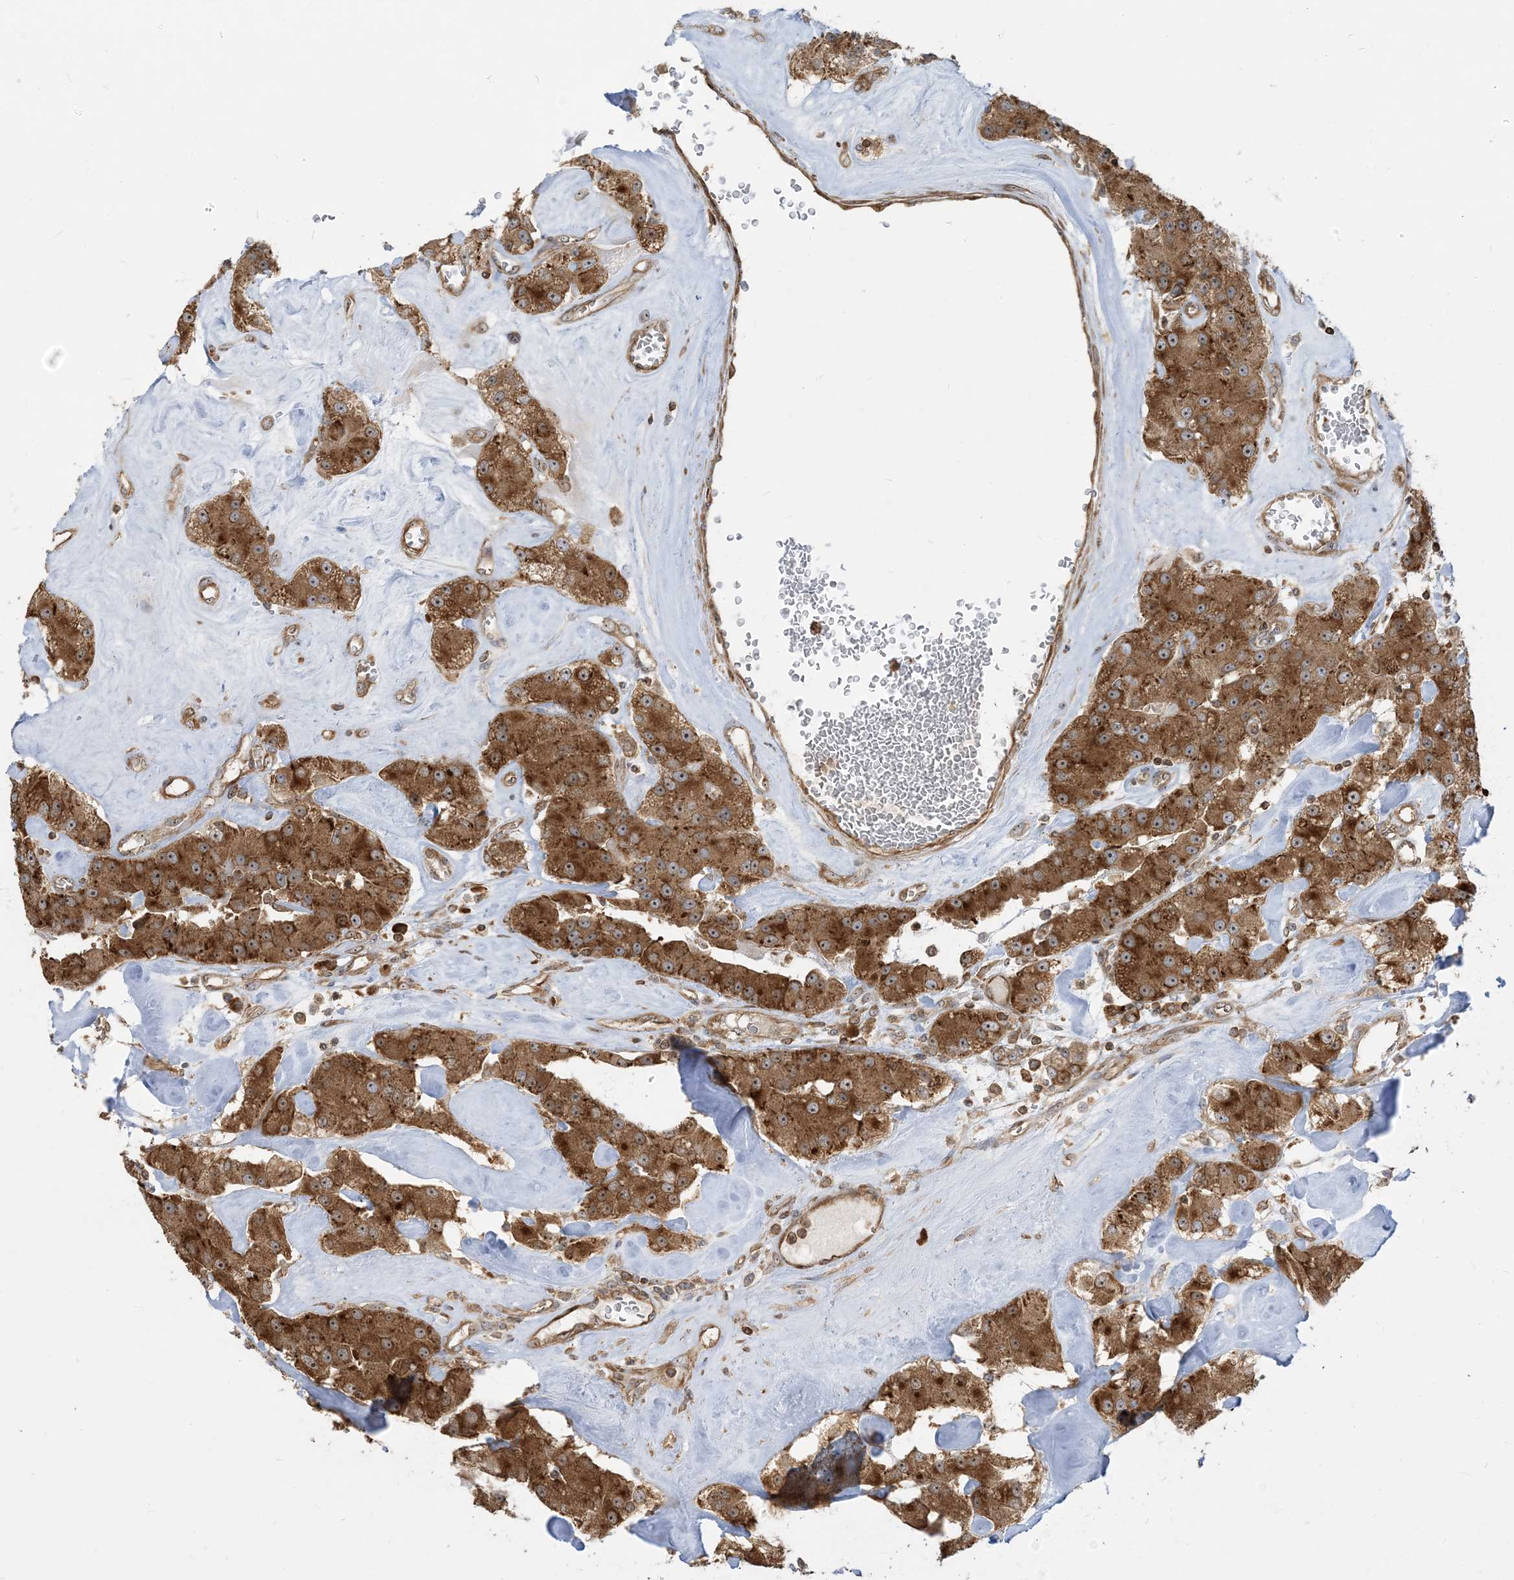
{"staining": {"intensity": "strong", "quantity": ">75%", "location": "cytoplasmic/membranous,nuclear"}, "tissue": "carcinoid", "cell_type": "Tumor cells", "image_type": "cancer", "snomed": [{"axis": "morphology", "description": "Carcinoid, malignant, NOS"}, {"axis": "topography", "description": "Pancreas"}], "caption": "Malignant carcinoid stained for a protein (brown) shows strong cytoplasmic/membranous and nuclear positive expression in about >75% of tumor cells.", "gene": "SRP72", "patient": {"sex": "male", "age": 41}}